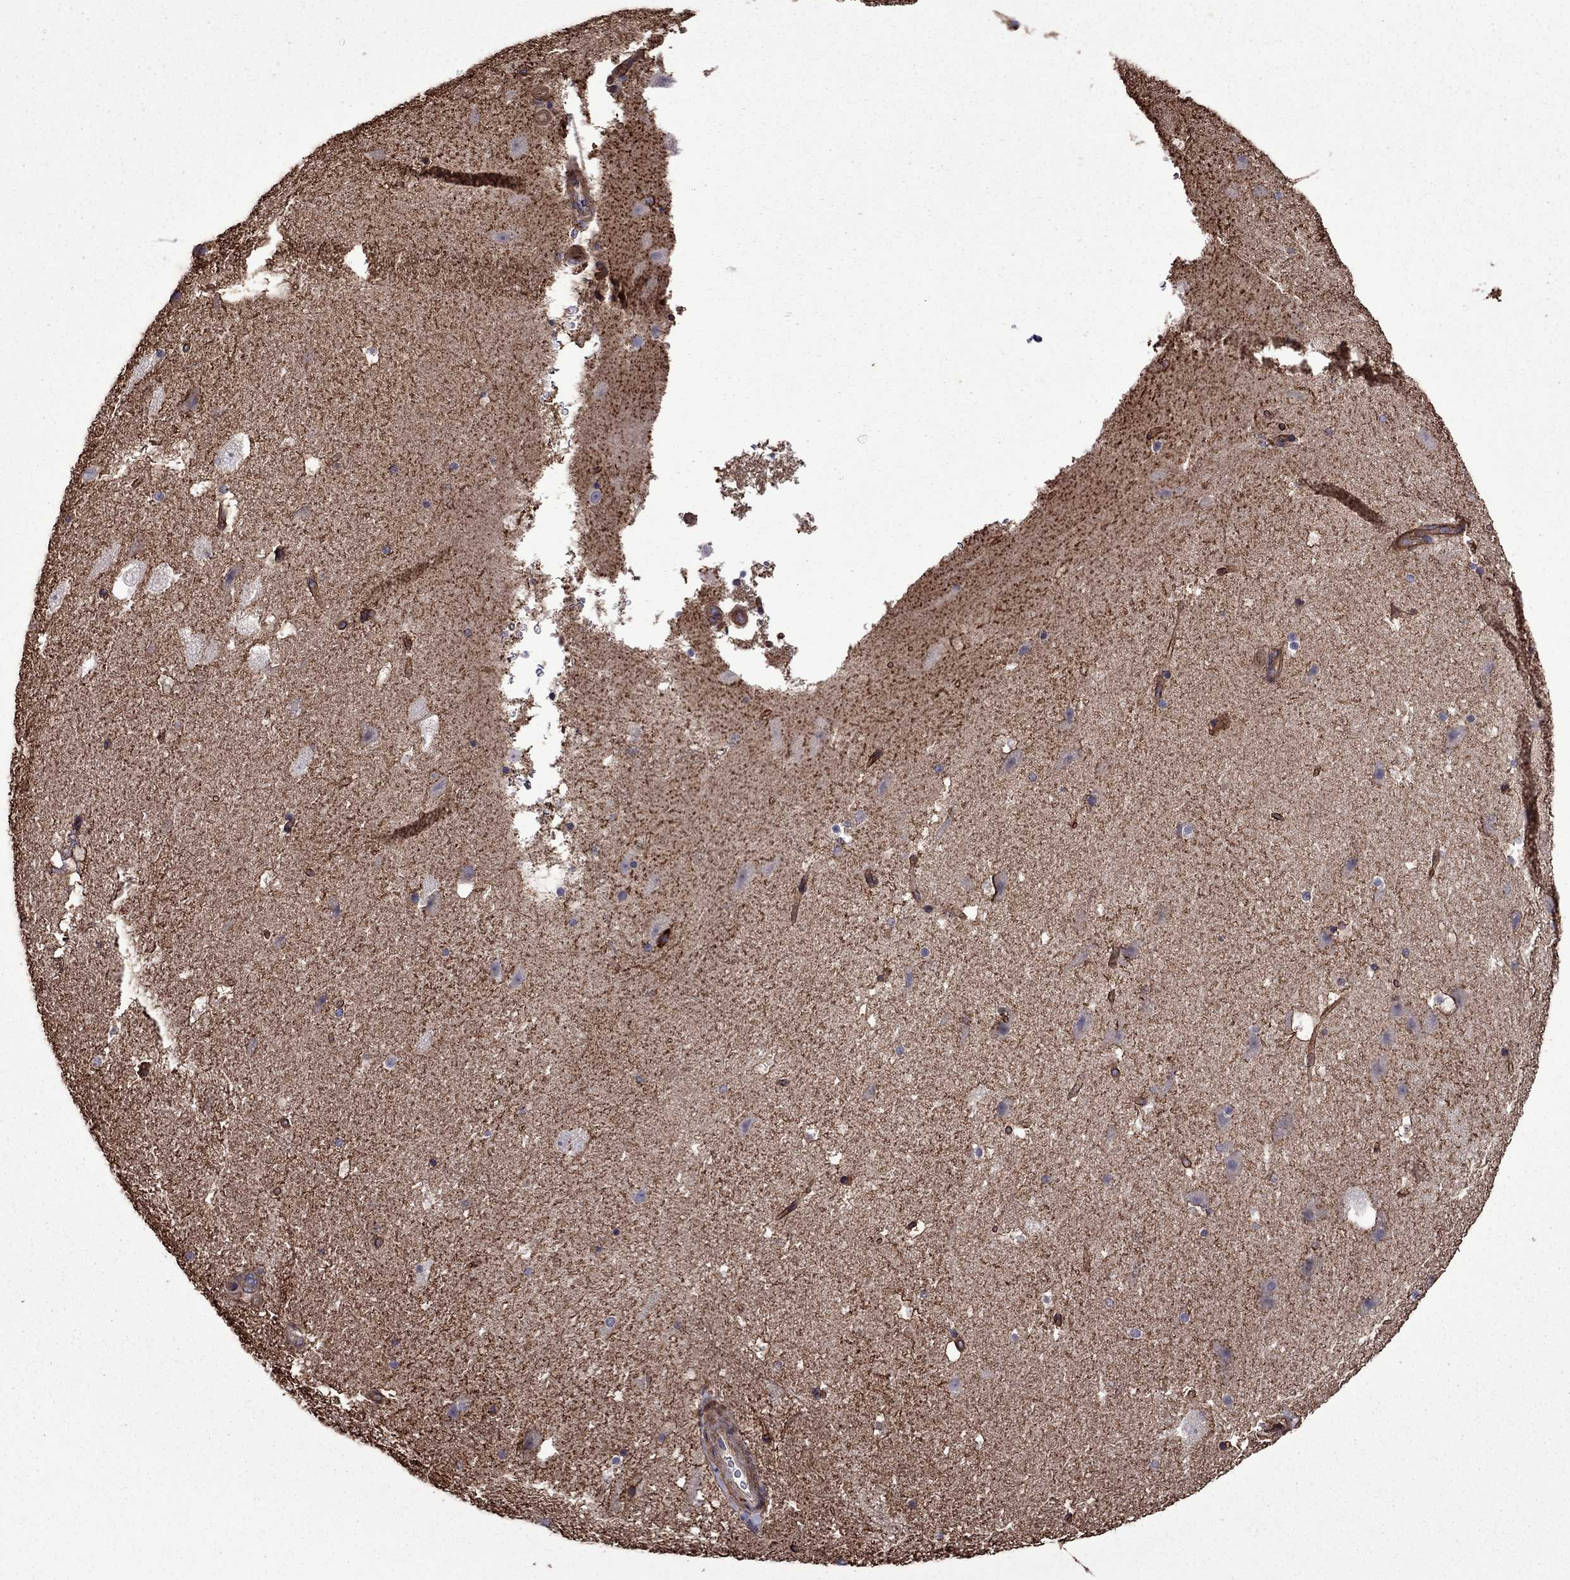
{"staining": {"intensity": "moderate", "quantity": "<25%", "location": "cytoplasmic/membranous"}, "tissue": "hippocampus", "cell_type": "Glial cells", "image_type": "normal", "snomed": [{"axis": "morphology", "description": "Normal tissue, NOS"}, {"axis": "topography", "description": "Hippocampus"}], "caption": "Immunohistochemistry of benign hippocampus shows low levels of moderate cytoplasmic/membranous positivity in approximately <25% of glial cells. (IHC, brightfield microscopy, high magnification).", "gene": "ITGB1", "patient": {"sex": "male", "age": 51}}